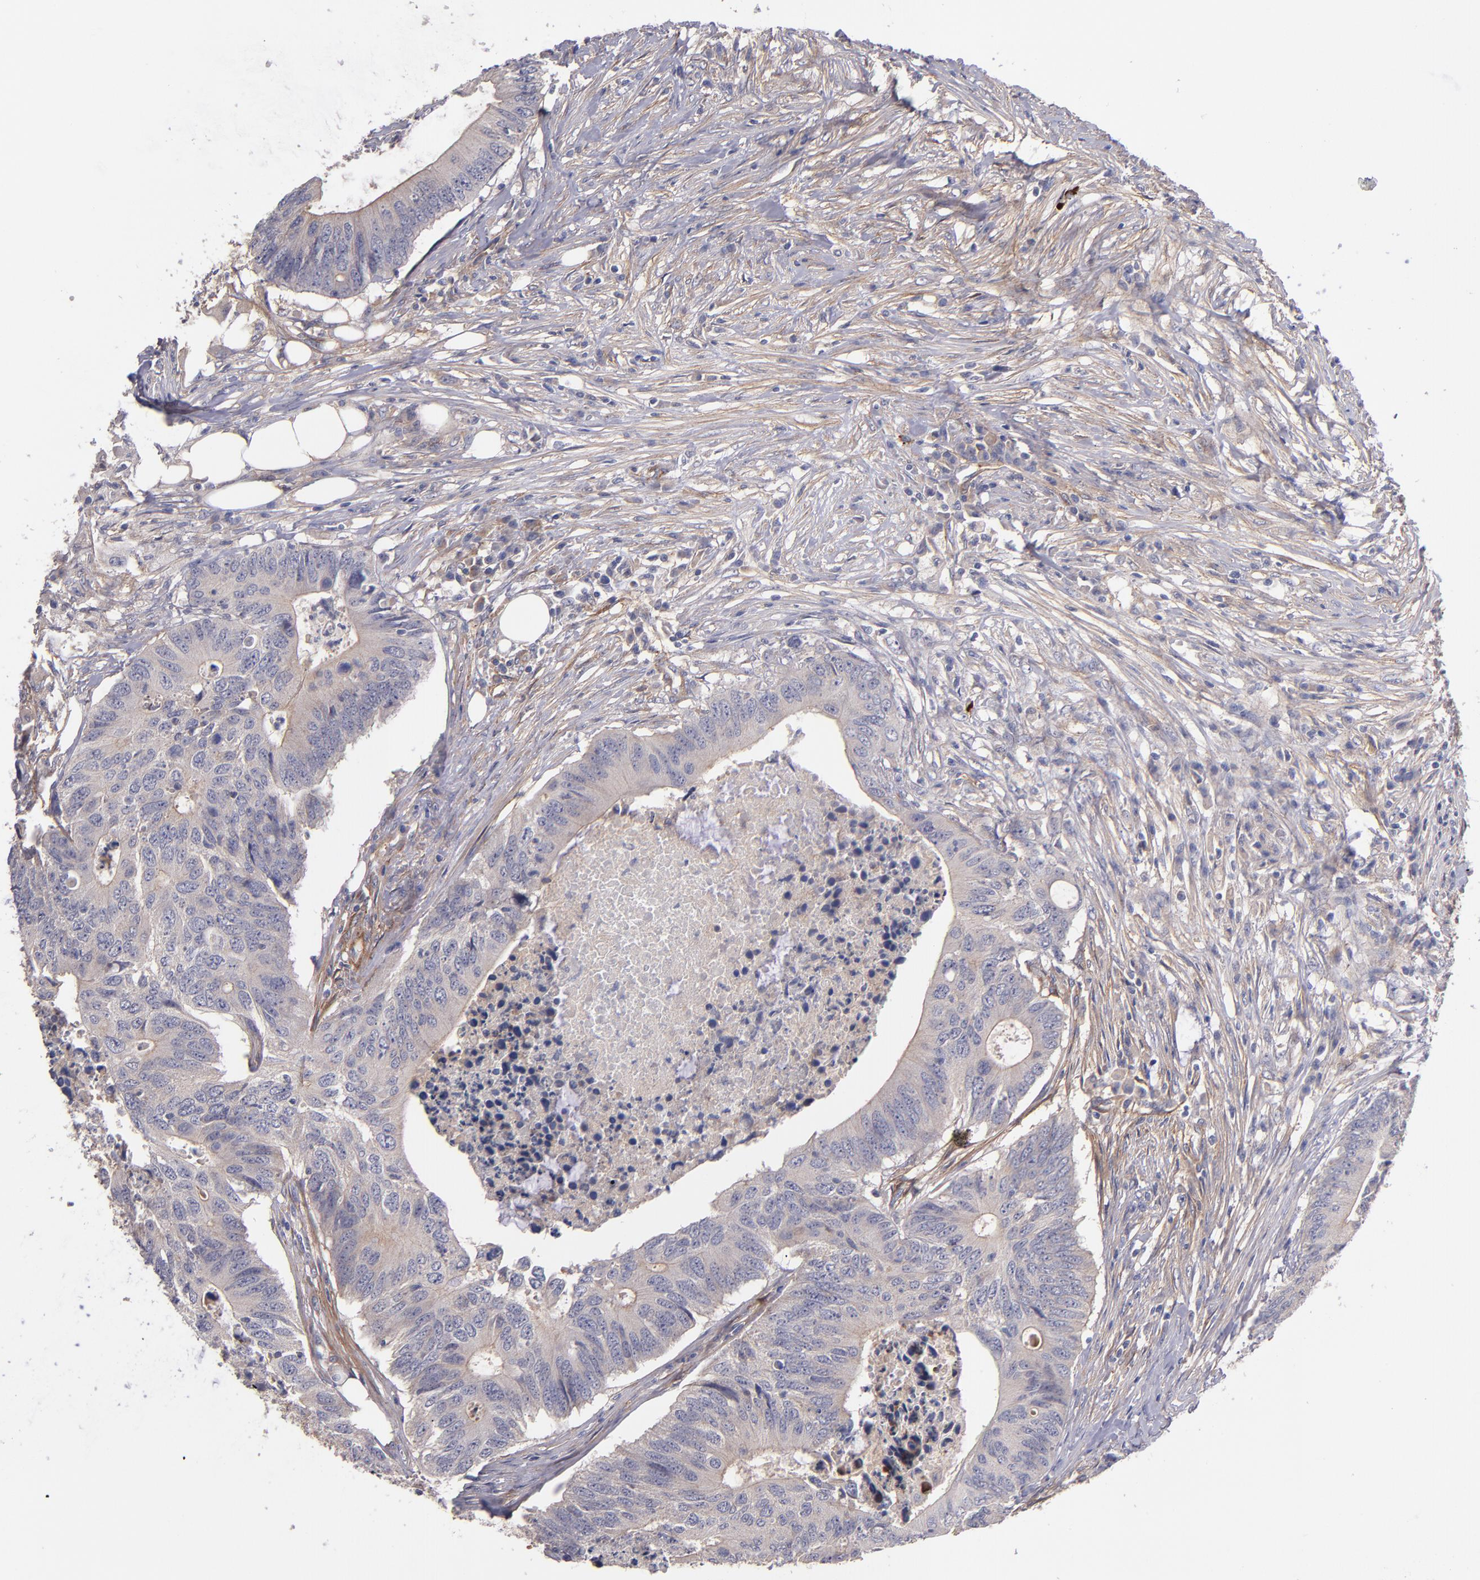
{"staining": {"intensity": "weak", "quantity": "25%-75%", "location": "cytoplasmic/membranous"}, "tissue": "colorectal cancer", "cell_type": "Tumor cells", "image_type": "cancer", "snomed": [{"axis": "morphology", "description": "Adenocarcinoma, NOS"}, {"axis": "topography", "description": "Colon"}], "caption": "A high-resolution photomicrograph shows immunohistochemistry staining of colorectal adenocarcinoma, which demonstrates weak cytoplasmic/membranous expression in approximately 25%-75% of tumor cells.", "gene": "PLSCR4", "patient": {"sex": "male", "age": 71}}